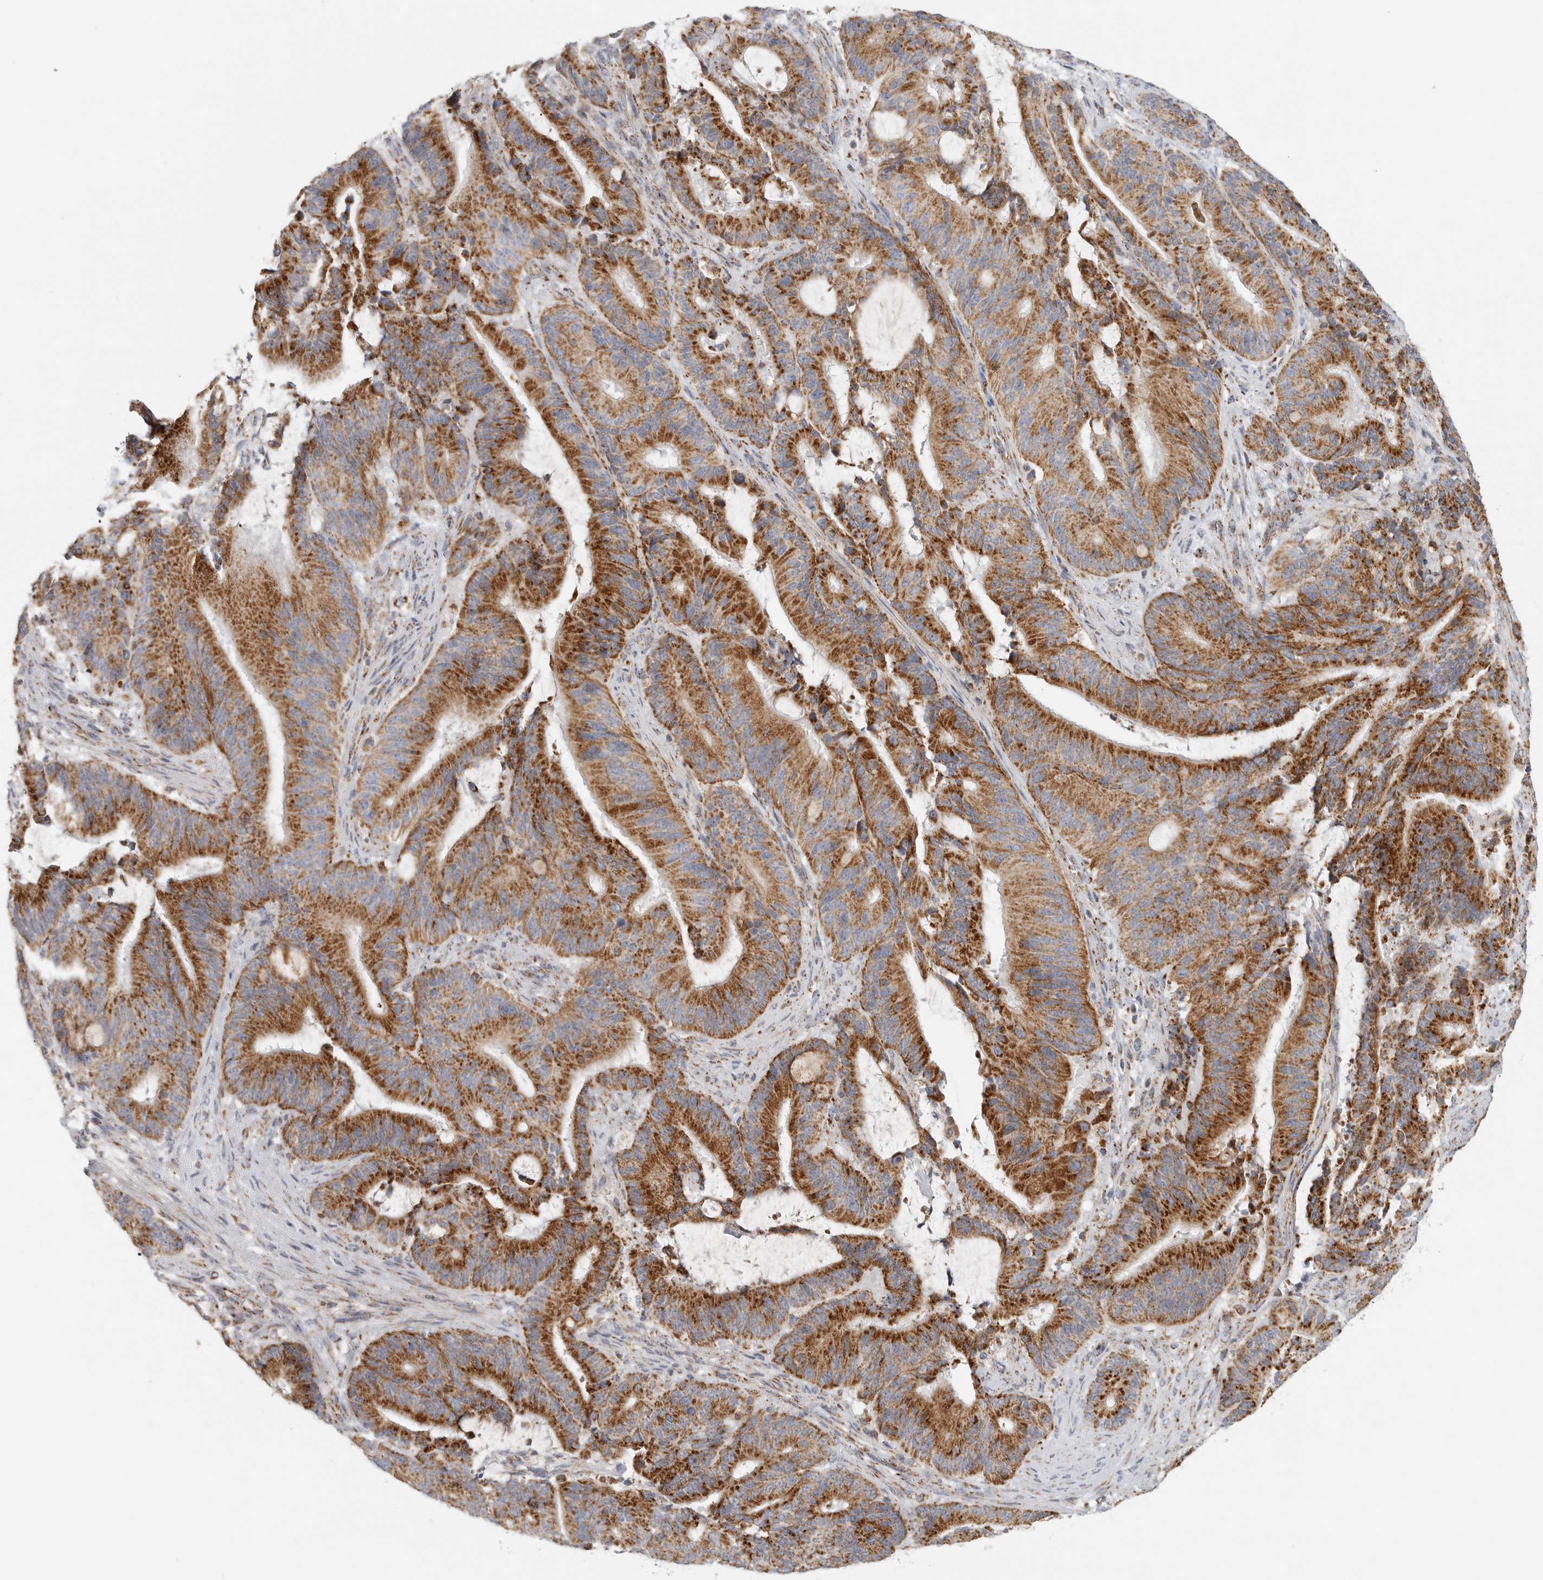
{"staining": {"intensity": "strong", "quantity": ">75%", "location": "cytoplasmic/membranous"}, "tissue": "liver cancer", "cell_type": "Tumor cells", "image_type": "cancer", "snomed": [{"axis": "morphology", "description": "Normal tissue, NOS"}, {"axis": "morphology", "description": "Cholangiocarcinoma"}, {"axis": "topography", "description": "Liver"}, {"axis": "topography", "description": "Peripheral nerve tissue"}], "caption": "About >75% of tumor cells in human liver cancer (cholangiocarcinoma) exhibit strong cytoplasmic/membranous protein positivity as visualized by brown immunohistochemical staining.", "gene": "SLC25A26", "patient": {"sex": "female", "age": 73}}